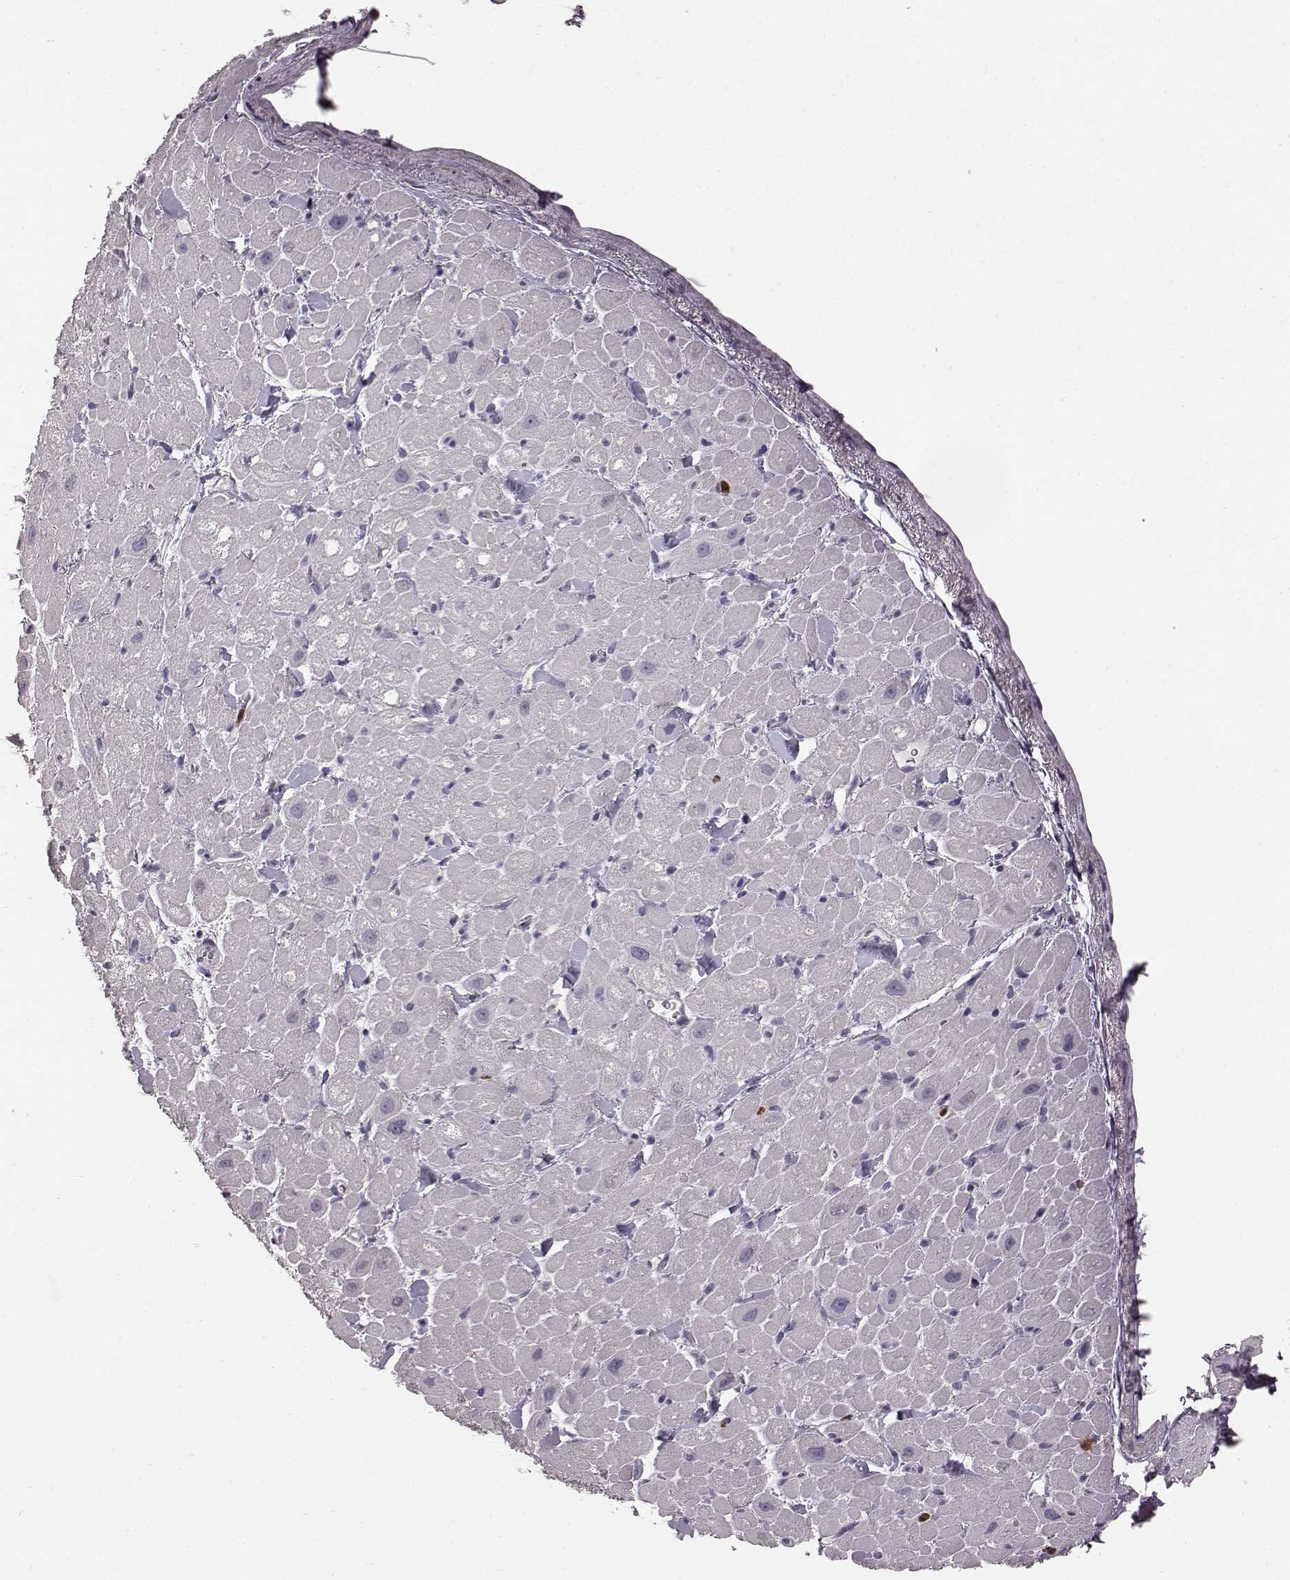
{"staining": {"intensity": "negative", "quantity": "none", "location": "none"}, "tissue": "heart muscle", "cell_type": "Cardiomyocytes", "image_type": "normal", "snomed": [{"axis": "morphology", "description": "Normal tissue, NOS"}, {"axis": "topography", "description": "Heart"}], "caption": "Immunohistochemistry of normal heart muscle demonstrates no staining in cardiomyocytes.", "gene": "FUT4", "patient": {"sex": "male", "age": 60}}